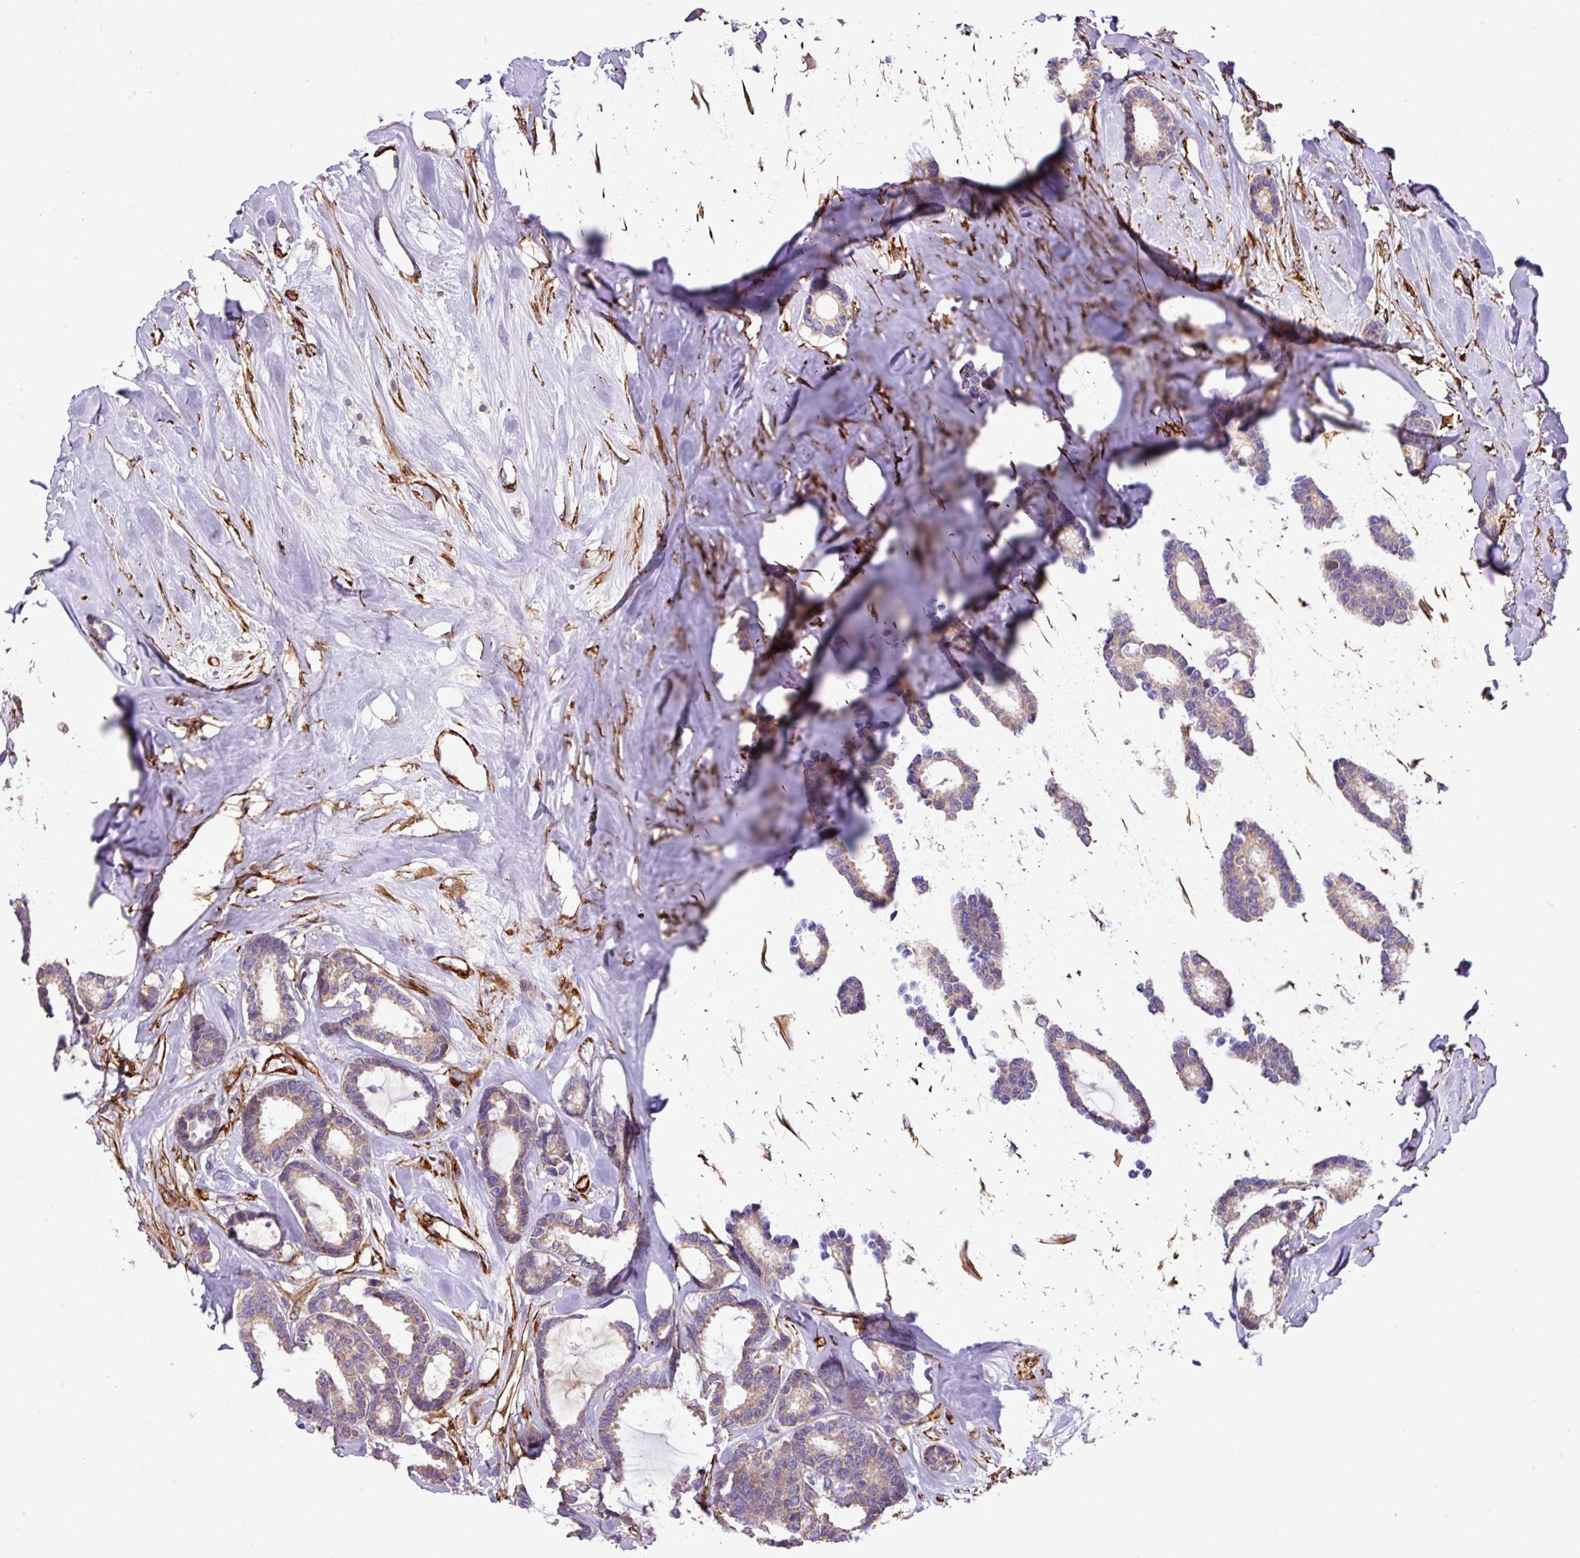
{"staining": {"intensity": "weak", "quantity": ">75%", "location": "cytoplasmic/membranous"}, "tissue": "breast cancer", "cell_type": "Tumor cells", "image_type": "cancer", "snomed": [{"axis": "morphology", "description": "Duct carcinoma"}, {"axis": "topography", "description": "Breast"}], "caption": "Approximately >75% of tumor cells in breast cancer (intraductal carcinoma) demonstrate weak cytoplasmic/membranous protein expression as visualized by brown immunohistochemical staining.", "gene": "FAM47E", "patient": {"sex": "female", "age": 87}}